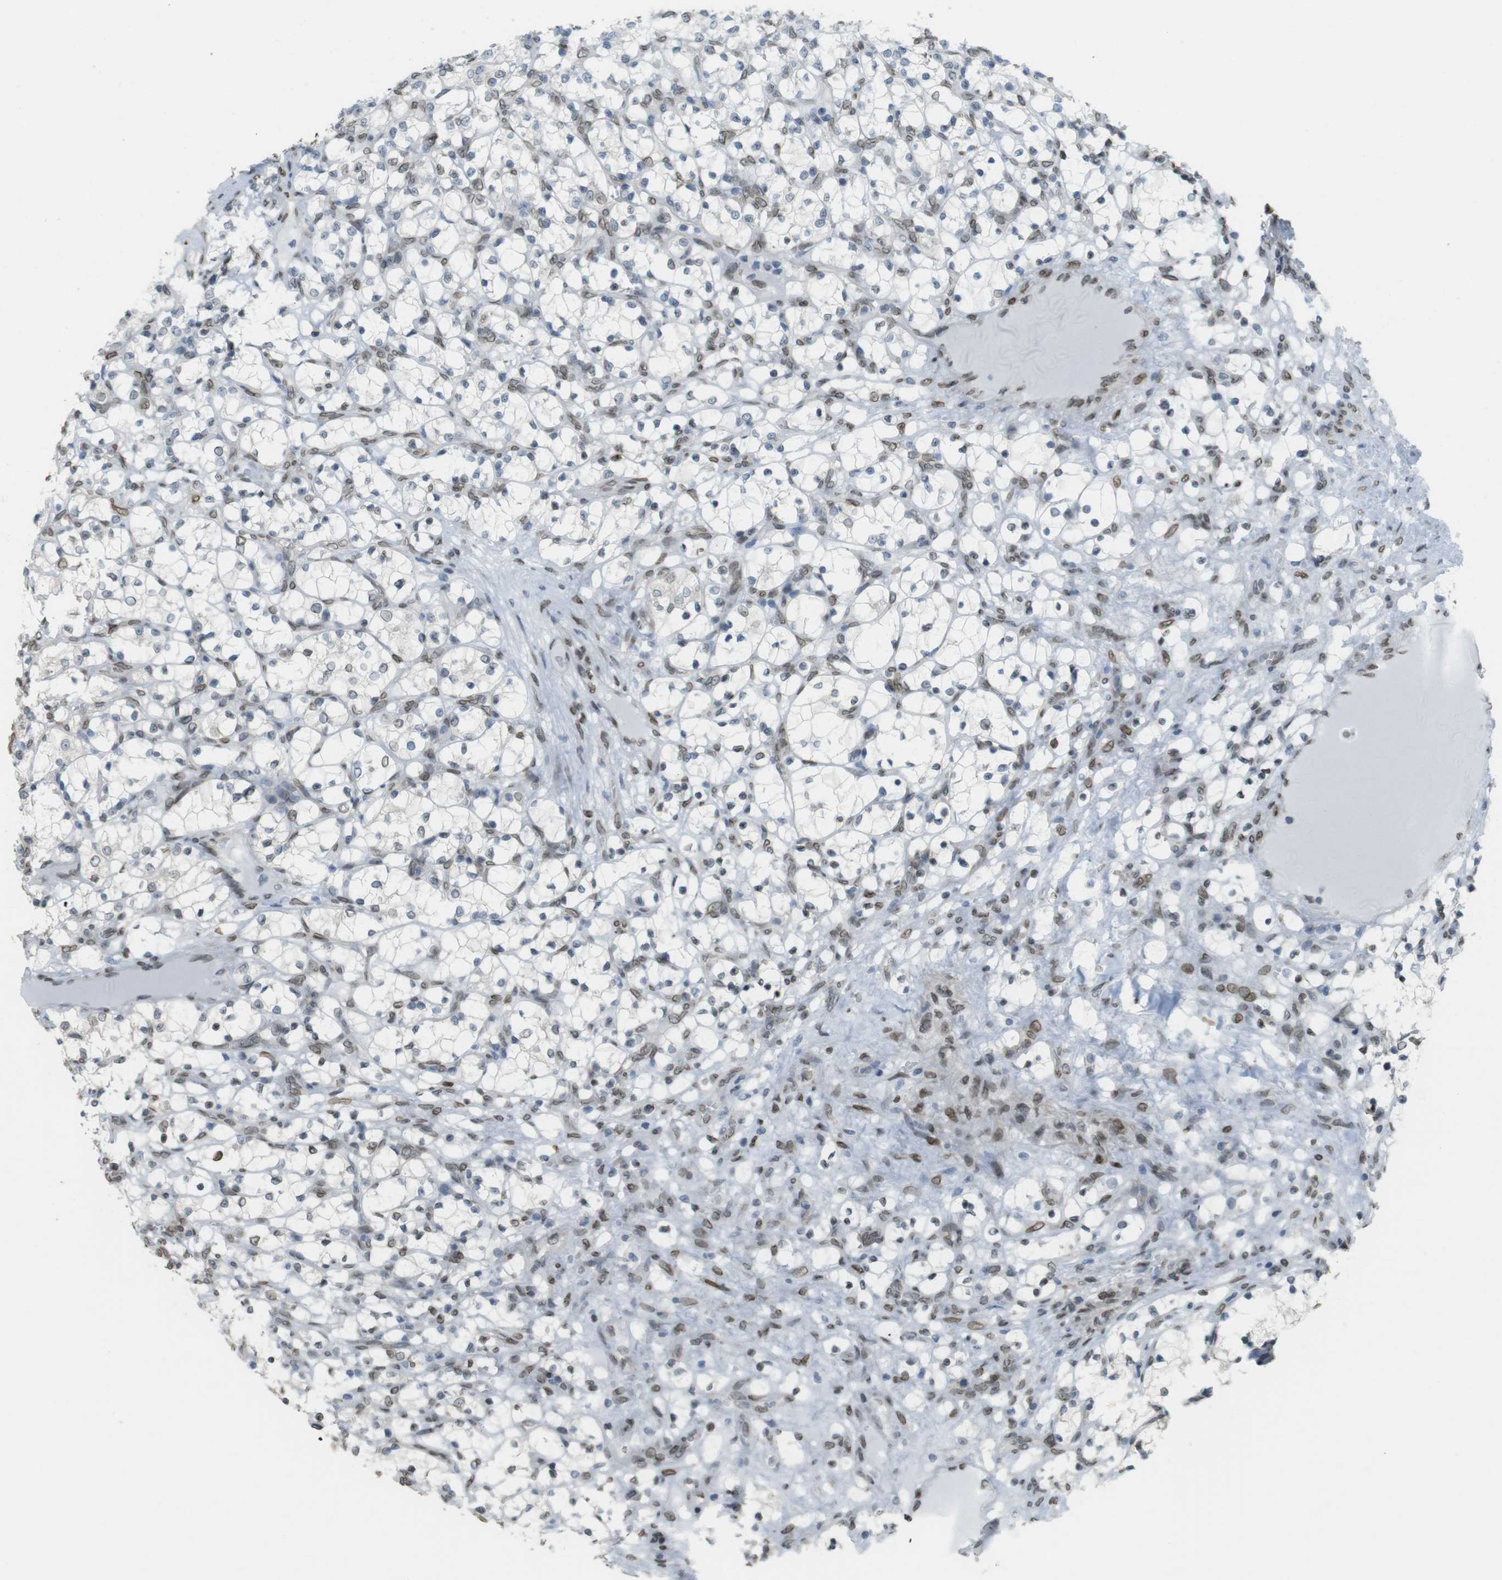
{"staining": {"intensity": "moderate", "quantity": "<25%", "location": "nuclear"}, "tissue": "renal cancer", "cell_type": "Tumor cells", "image_type": "cancer", "snomed": [{"axis": "morphology", "description": "Adenocarcinoma, NOS"}, {"axis": "topography", "description": "Kidney"}], "caption": "Renal adenocarcinoma stained with a brown dye exhibits moderate nuclear positive staining in approximately <25% of tumor cells.", "gene": "ARL6IP6", "patient": {"sex": "female", "age": 69}}